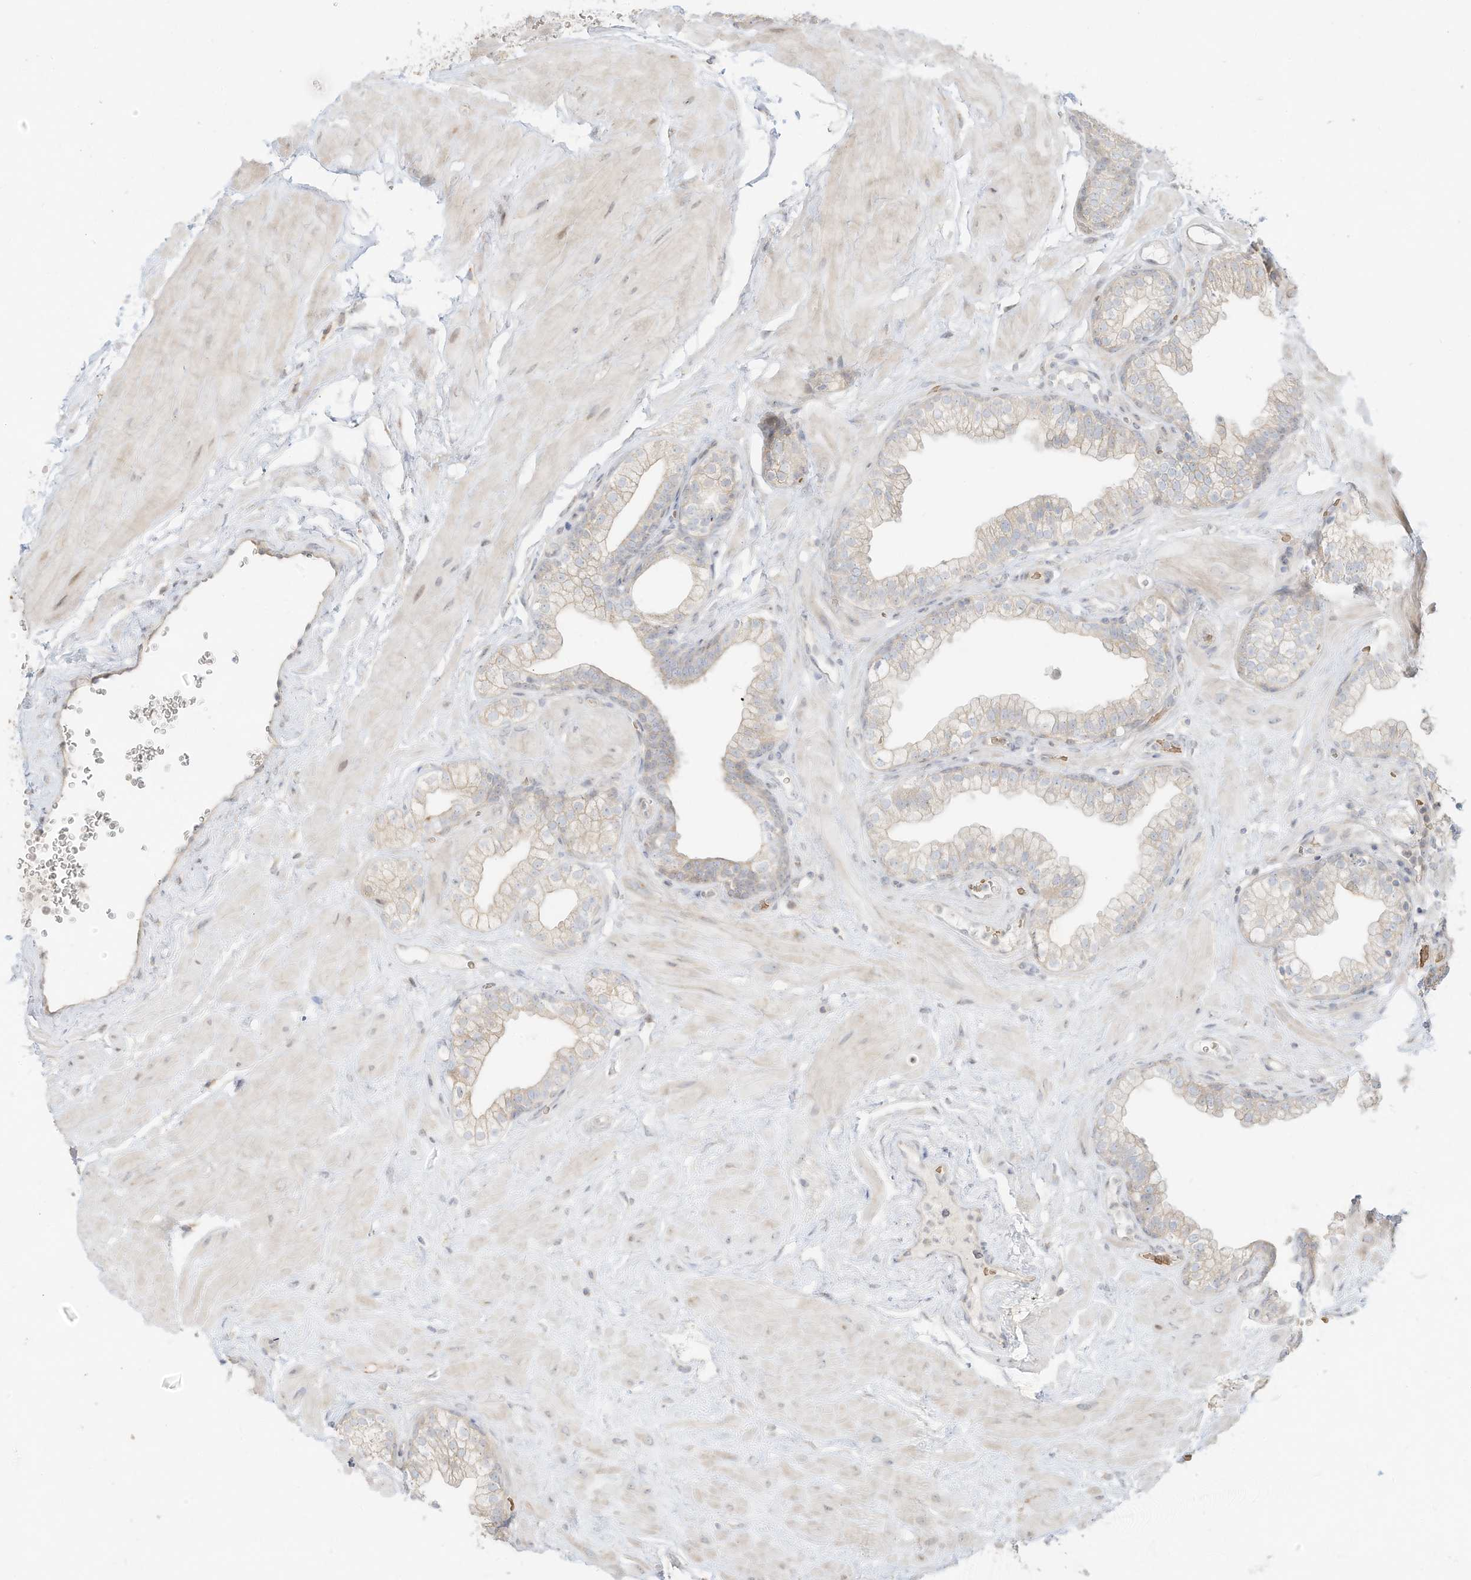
{"staining": {"intensity": "weak", "quantity": "<25%", "location": "cytoplasmic/membranous"}, "tissue": "prostate", "cell_type": "Glandular cells", "image_type": "normal", "snomed": [{"axis": "morphology", "description": "Normal tissue, NOS"}, {"axis": "morphology", "description": "Urothelial carcinoma, Low grade"}, {"axis": "topography", "description": "Urinary bladder"}, {"axis": "topography", "description": "Prostate"}], "caption": "A high-resolution histopathology image shows immunohistochemistry staining of normal prostate, which demonstrates no significant positivity in glandular cells.", "gene": "OFD1", "patient": {"sex": "male", "age": 60}}